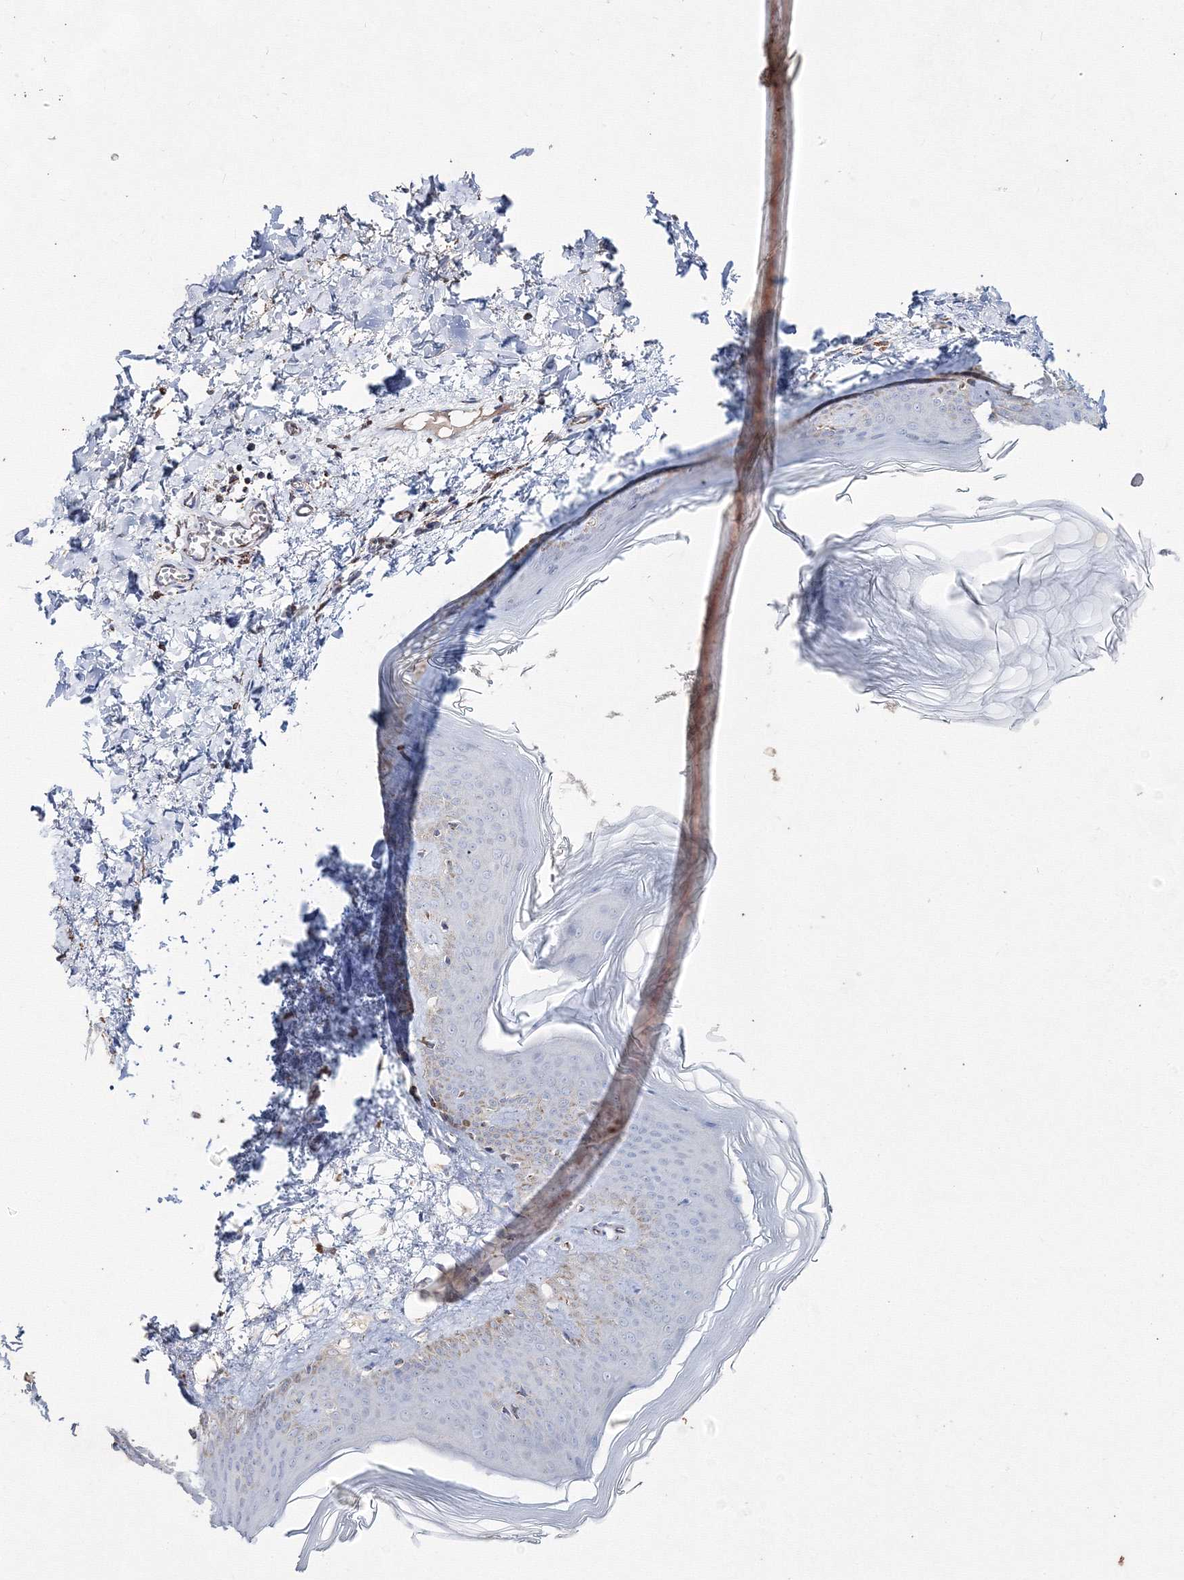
{"staining": {"intensity": "weak", "quantity": ">75%", "location": "cytoplasmic/membranous"}, "tissue": "skin", "cell_type": "Fibroblasts", "image_type": "normal", "snomed": [{"axis": "morphology", "description": "Normal tissue, NOS"}, {"axis": "topography", "description": "Skin"}], "caption": "Fibroblasts exhibit weak cytoplasmic/membranous positivity in approximately >75% of cells in normal skin.", "gene": "IGSF9", "patient": {"sex": "female", "age": 27}}